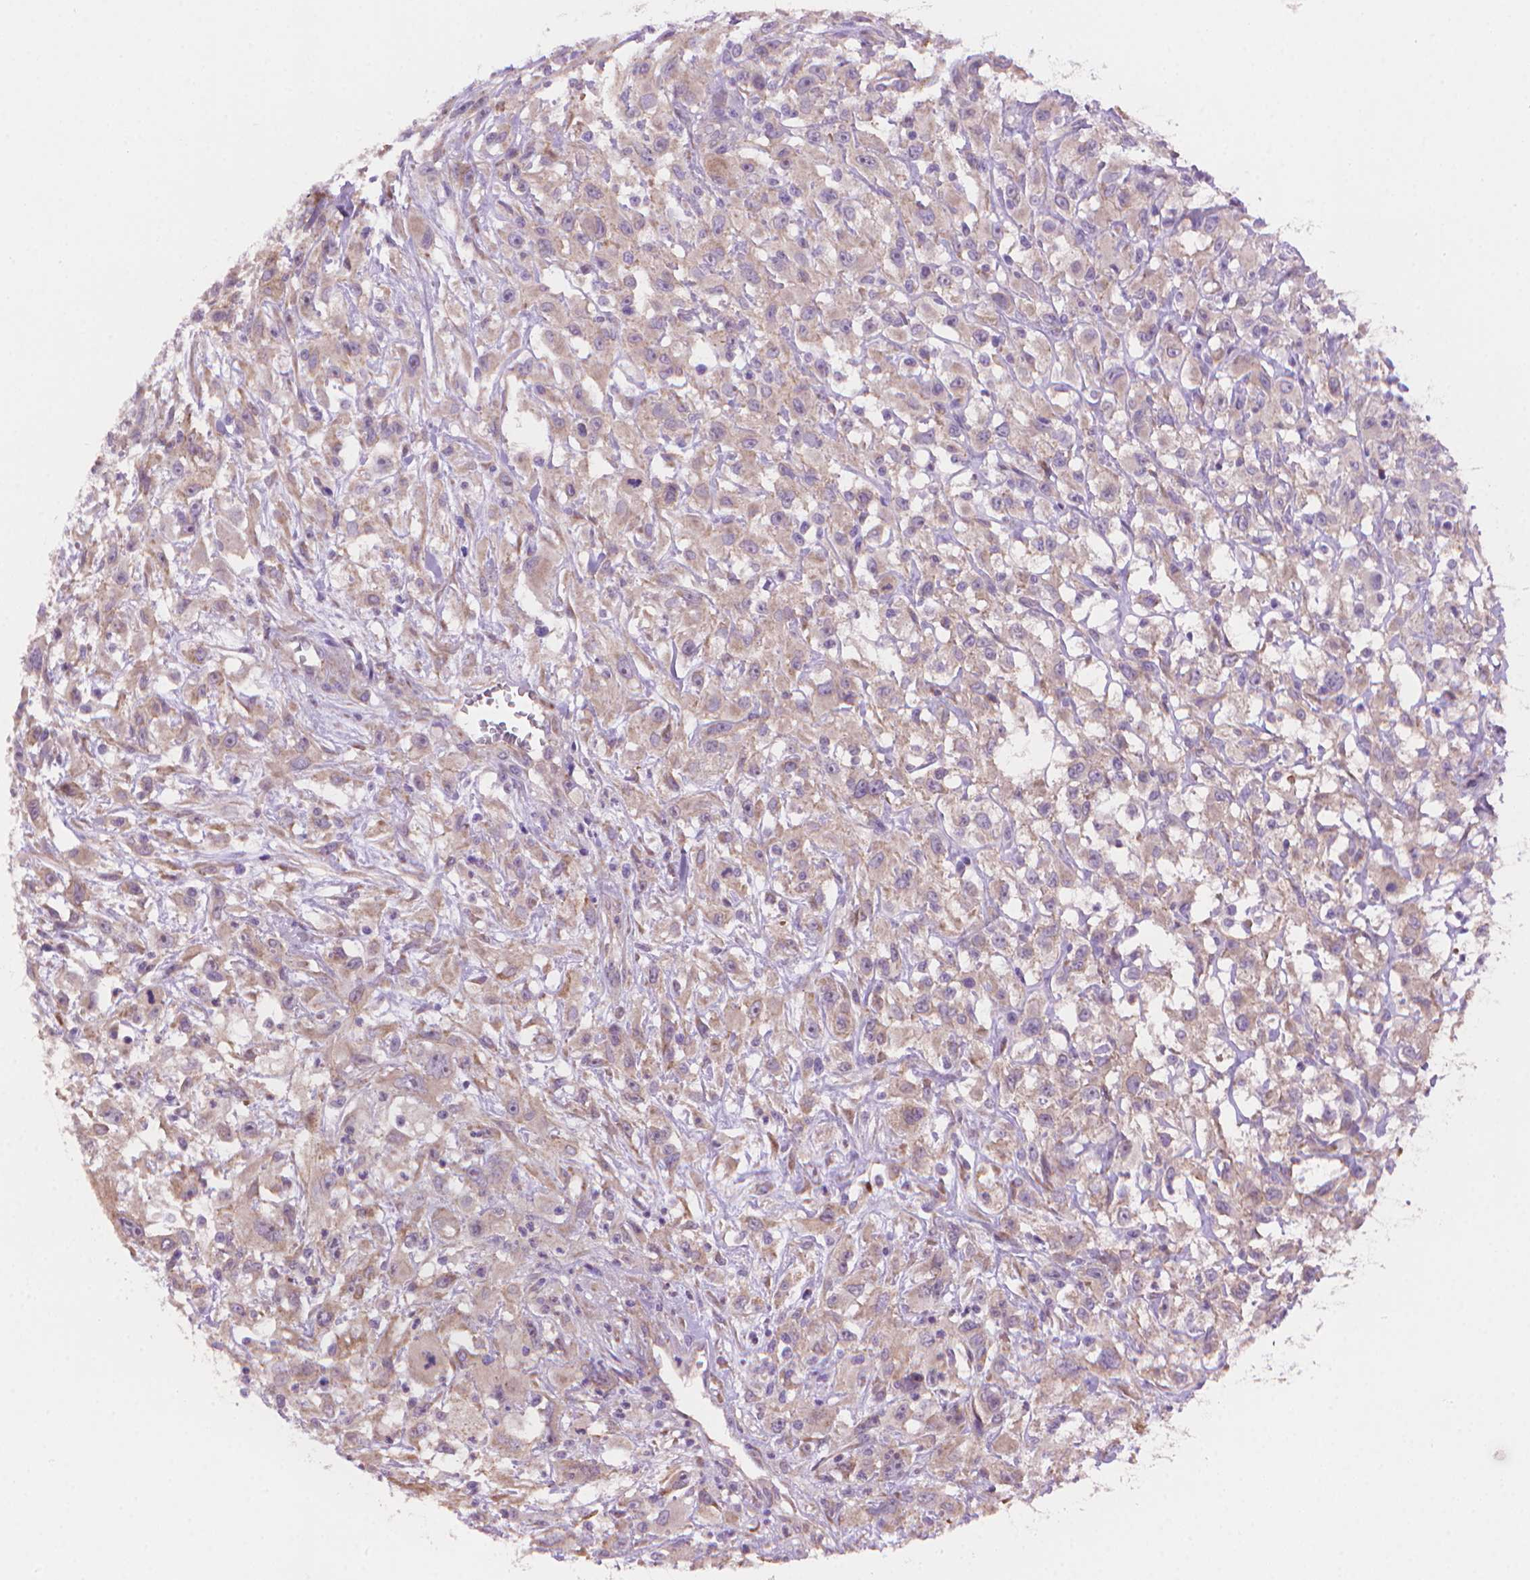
{"staining": {"intensity": "weak", "quantity": "<25%", "location": "cytoplasmic/membranous"}, "tissue": "head and neck cancer", "cell_type": "Tumor cells", "image_type": "cancer", "snomed": [{"axis": "morphology", "description": "Squamous cell carcinoma, NOS"}, {"axis": "morphology", "description": "Squamous cell carcinoma, metastatic, NOS"}, {"axis": "topography", "description": "Oral tissue"}, {"axis": "topography", "description": "Head-Neck"}], "caption": "High magnification brightfield microscopy of head and neck cancer (squamous cell carcinoma) stained with DAB (brown) and counterstained with hematoxylin (blue): tumor cells show no significant positivity.", "gene": "AMMECR1", "patient": {"sex": "female", "age": 85}}